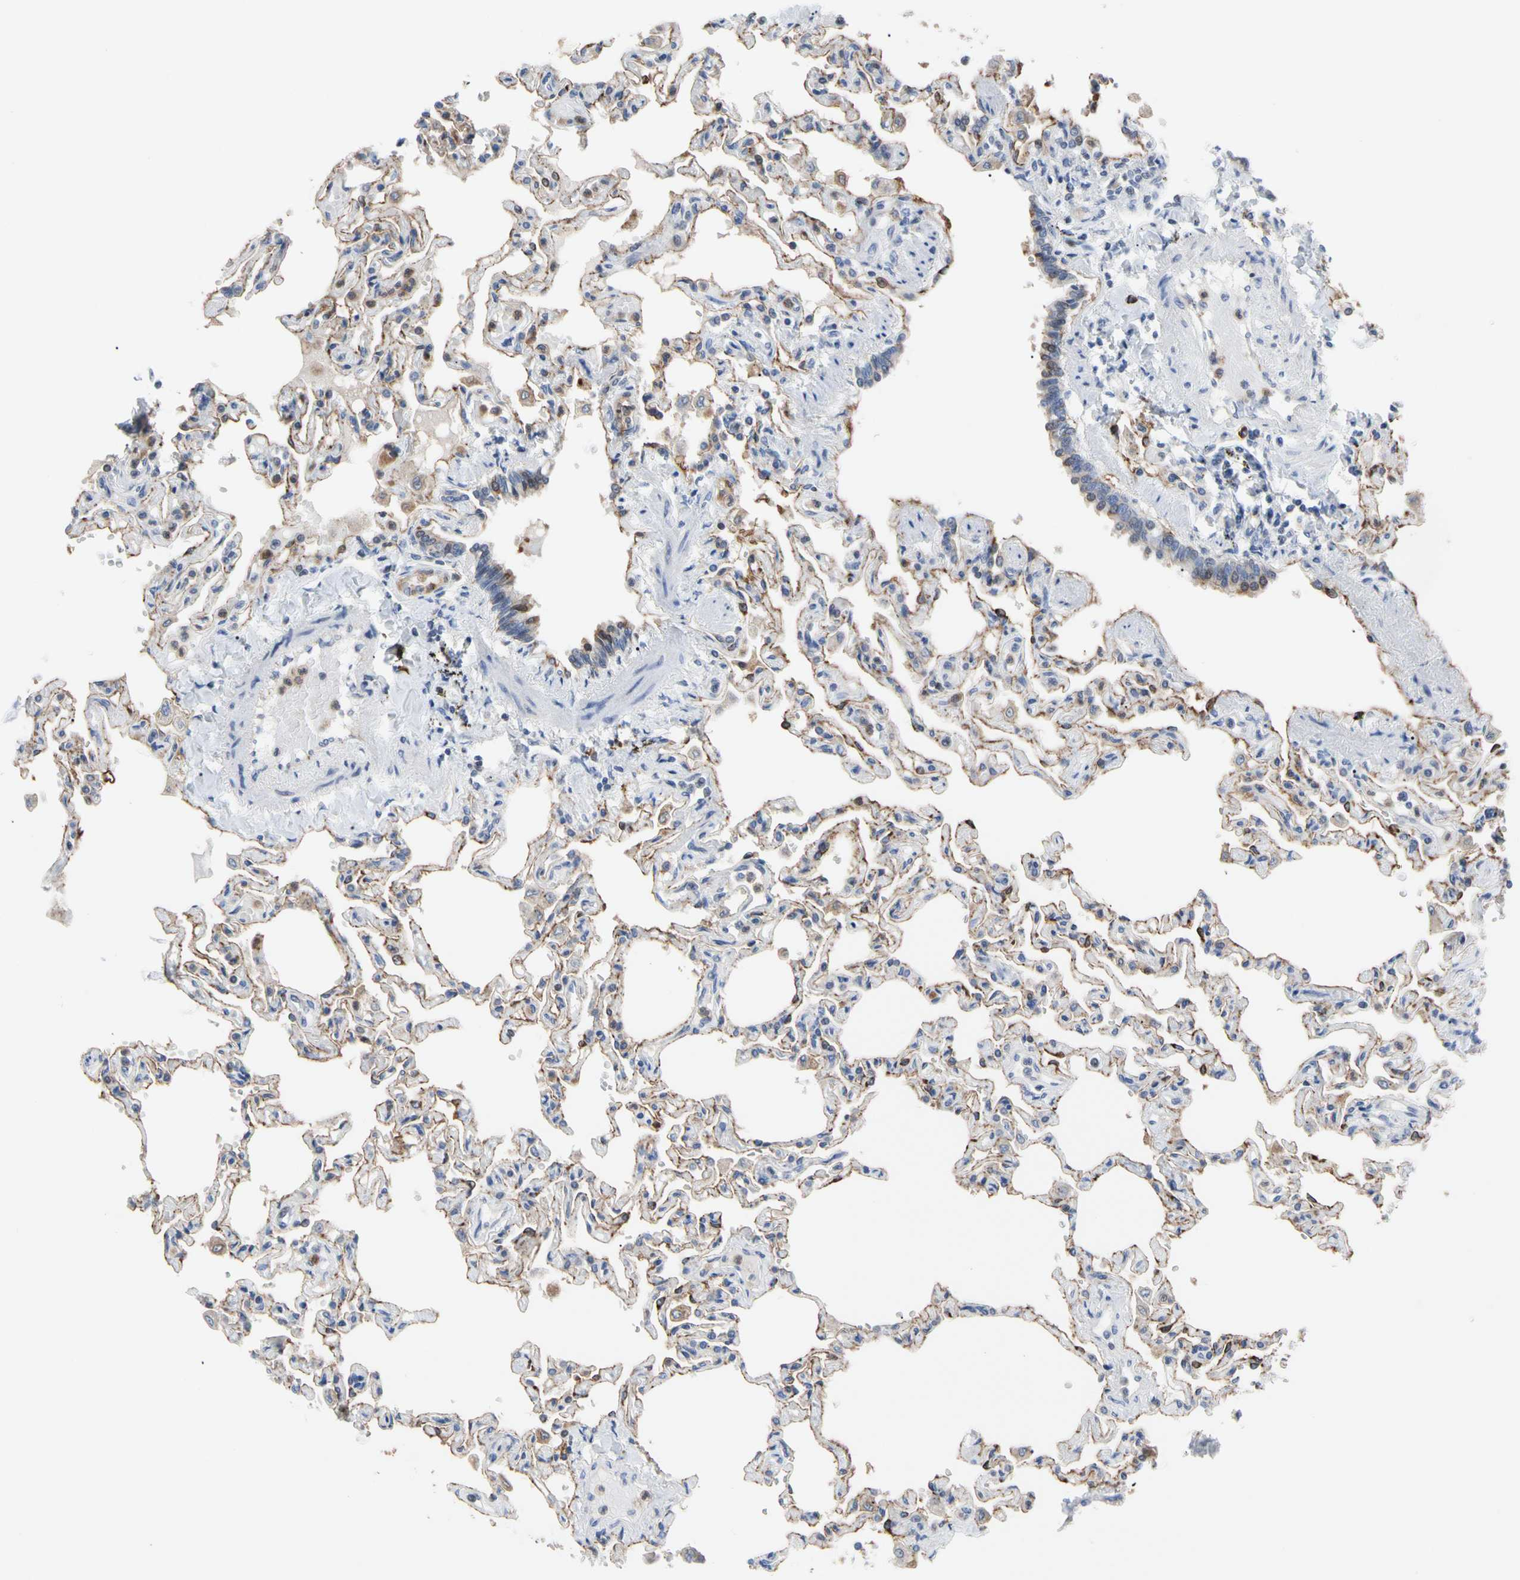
{"staining": {"intensity": "weak", "quantity": "<25%", "location": "cytoplasmic/membranous"}, "tissue": "lung", "cell_type": "Alveolar cells", "image_type": "normal", "snomed": [{"axis": "morphology", "description": "Normal tissue, NOS"}, {"axis": "topography", "description": "Lung"}], "caption": "Immunohistochemical staining of normal human lung exhibits no significant positivity in alveolar cells.", "gene": "MCL1", "patient": {"sex": "male", "age": 21}}